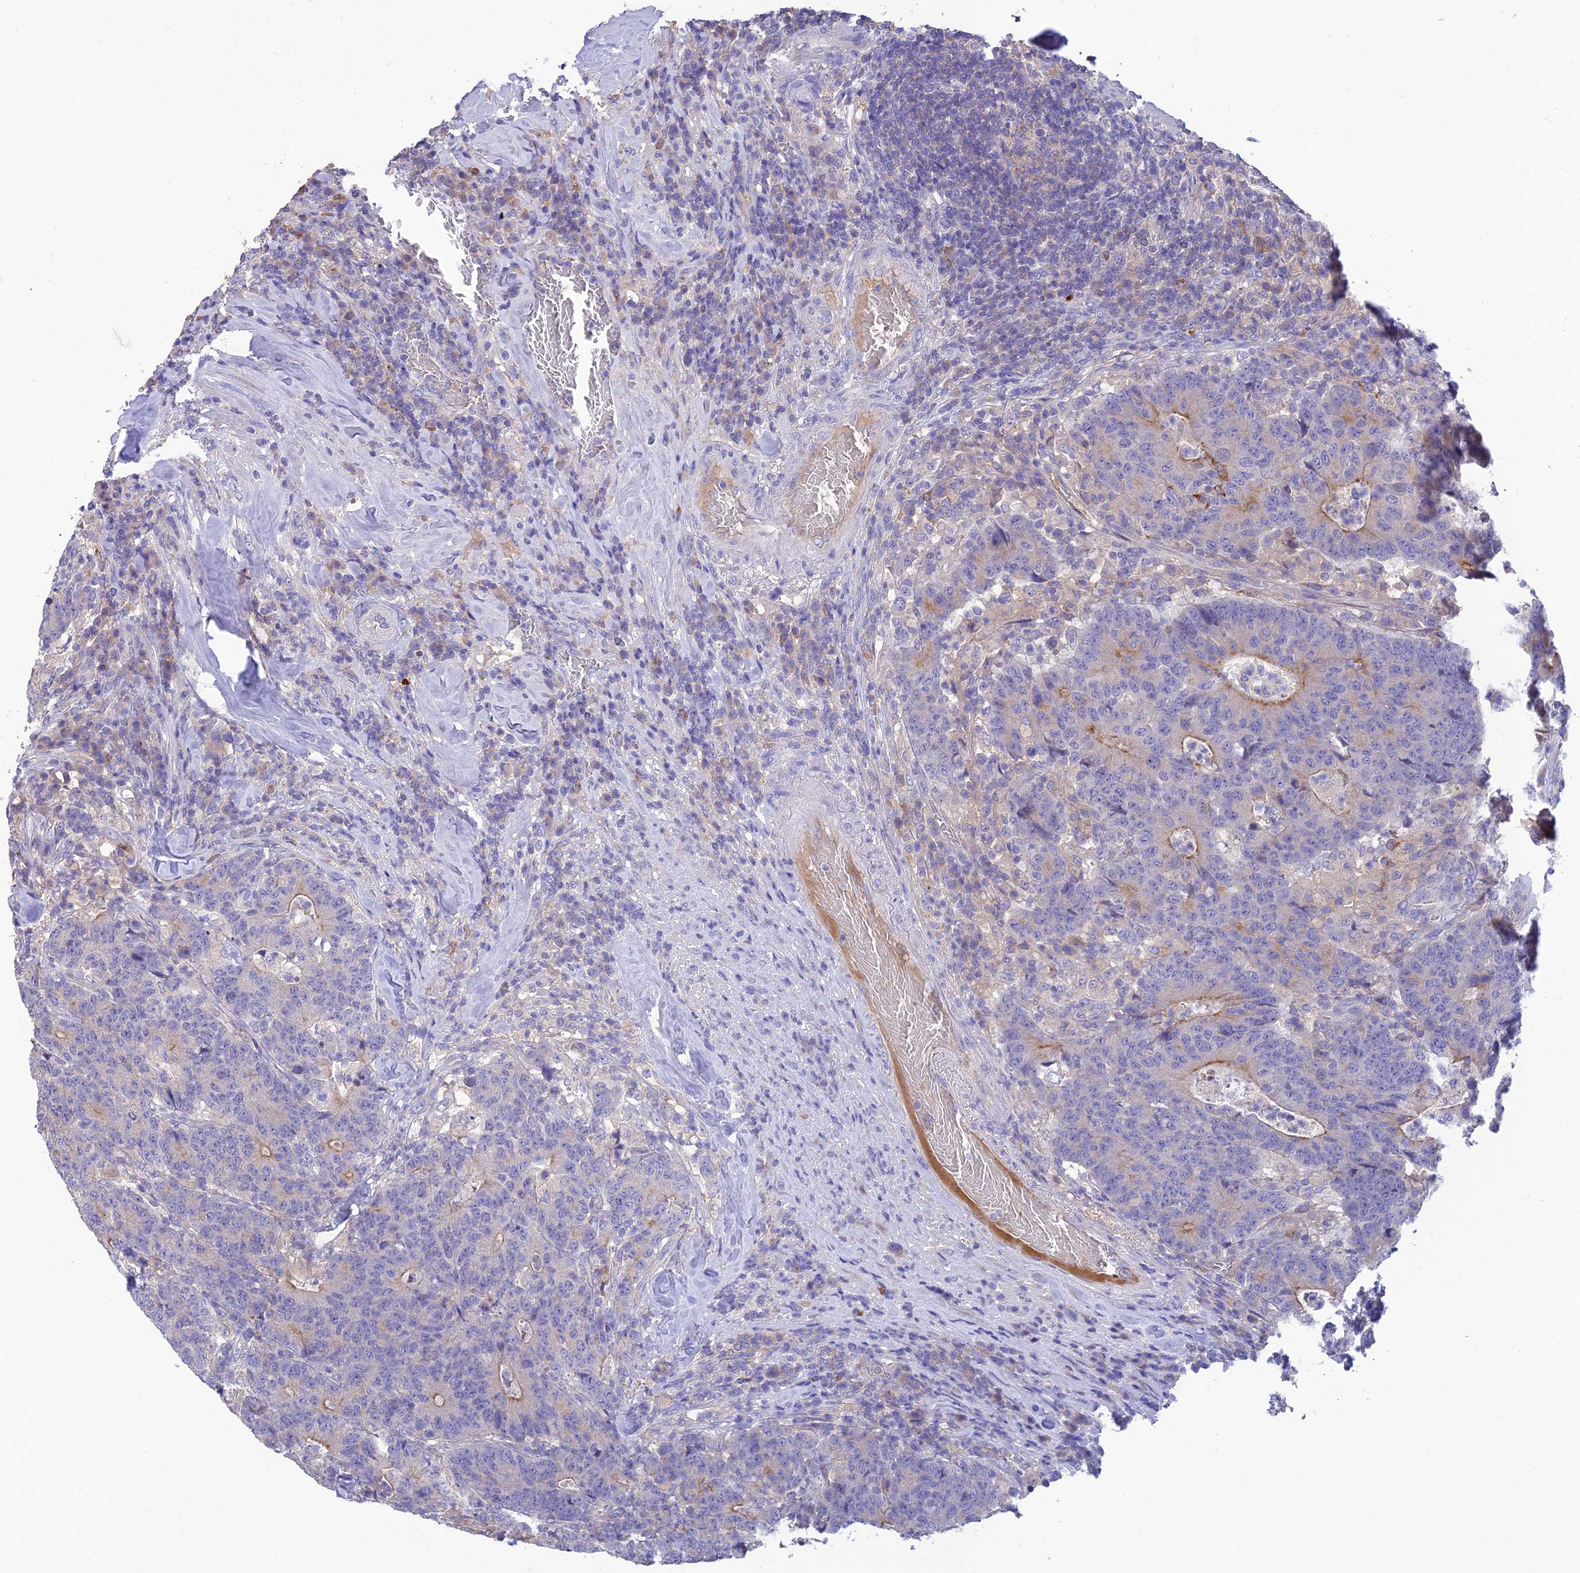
{"staining": {"intensity": "negative", "quantity": "none", "location": "none"}, "tissue": "colorectal cancer", "cell_type": "Tumor cells", "image_type": "cancer", "snomed": [{"axis": "morphology", "description": "Normal tissue, NOS"}, {"axis": "morphology", "description": "Adenocarcinoma, NOS"}, {"axis": "topography", "description": "Colon"}], "caption": "A high-resolution photomicrograph shows immunohistochemistry (IHC) staining of adenocarcinoma (colorectal), which shows no significant expression in tumor cells.", "gene": "SFT2D2", "patient": {"sex": "female", "age": 75}}